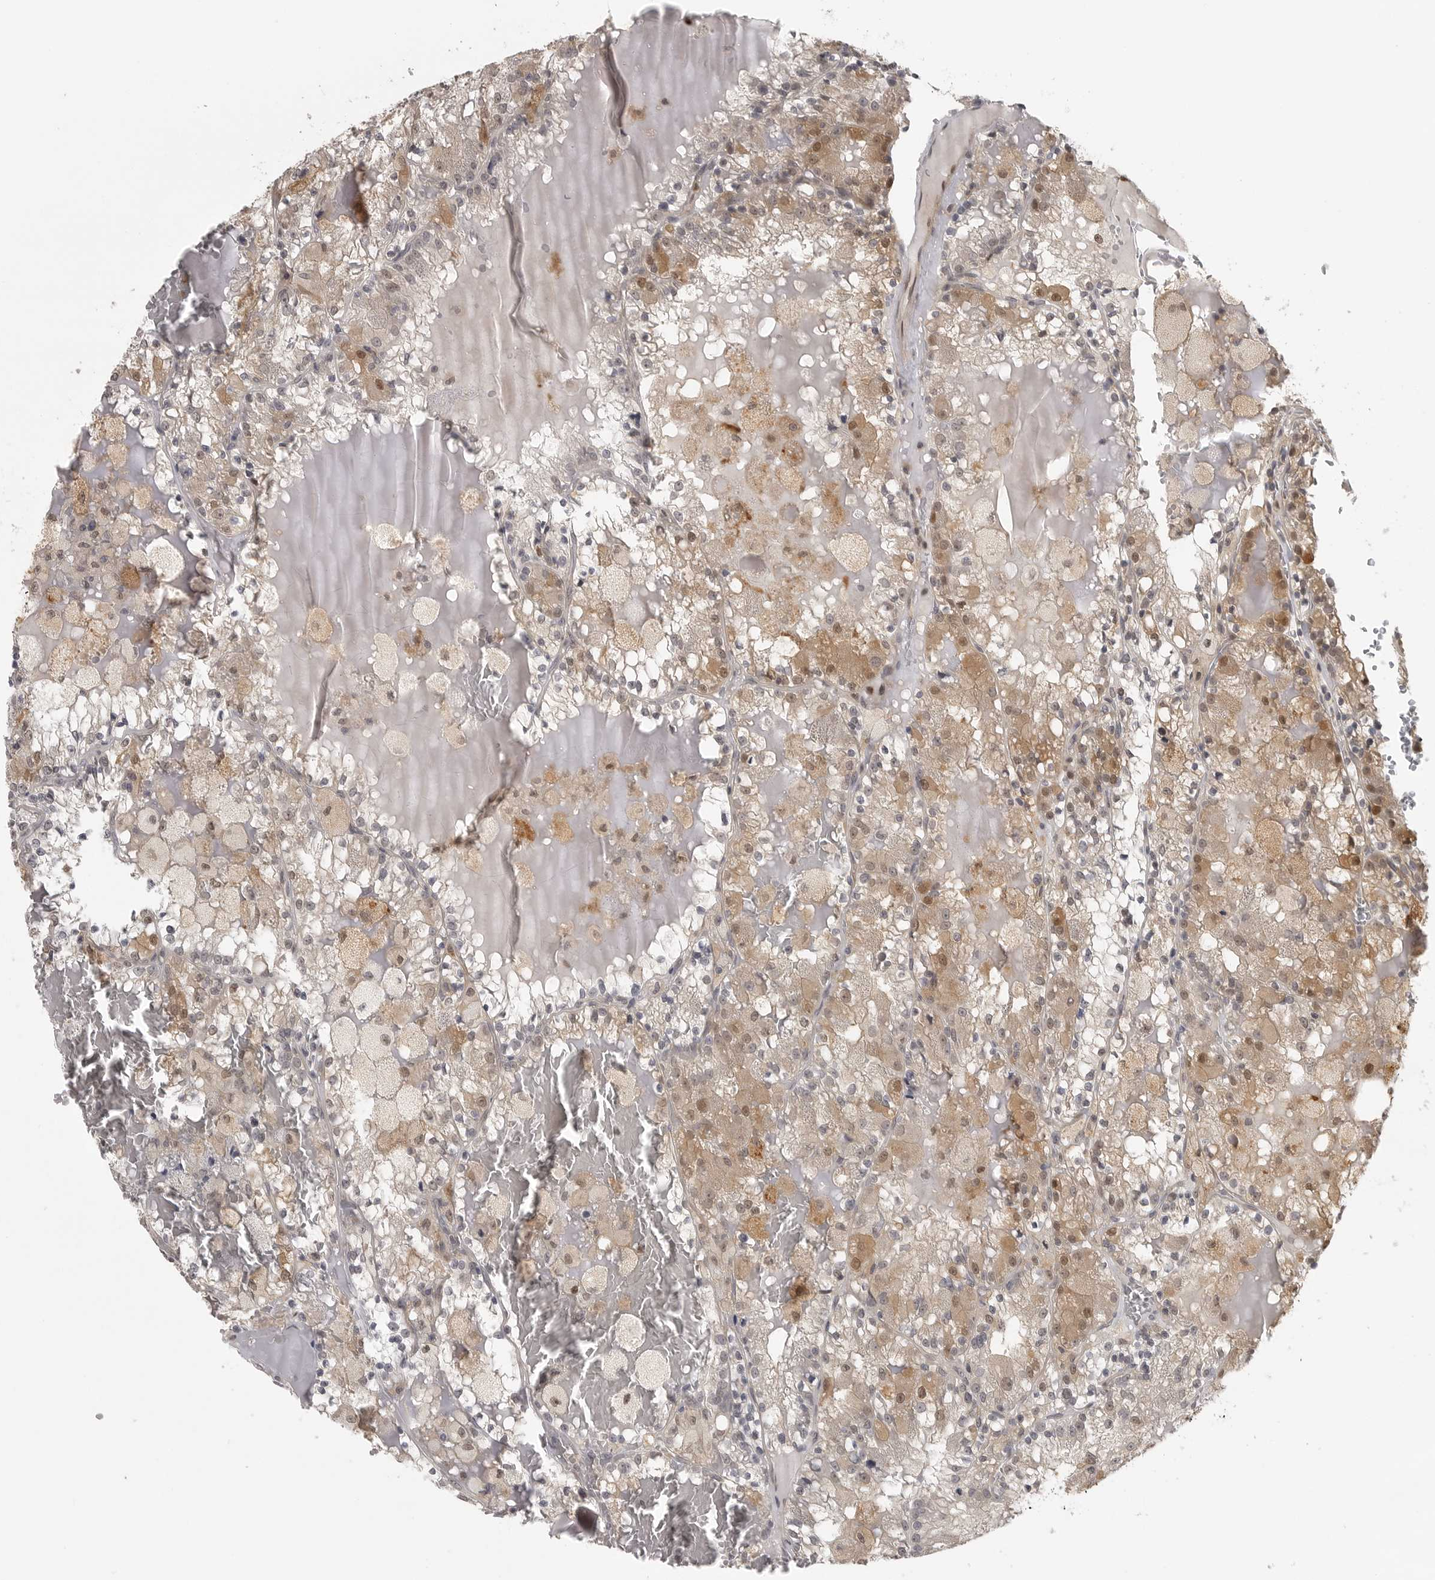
{"staining": {"intensity": "weak", "quantity": "25%-75%", "location": "cytoplasmic/membranous,nuclear"}, "tissue": "renal cancer", "cell_type": "Tumor cells", "image_type": "cancer", "snomed": [{"axis": "morphology", "description": "Adenocarcinoma, NOS"}, {"axis": "topography", "description": "Kidney"}], "caption": "Human renal adenocarcinoma stained for a protein (brown) reveals weak cytoplasmic/membranous and nuclear positive positivity in approximately 25%-75% of tumor cells.", "gene": "UROD", "patient": {"sex": "female", "age": 56}}